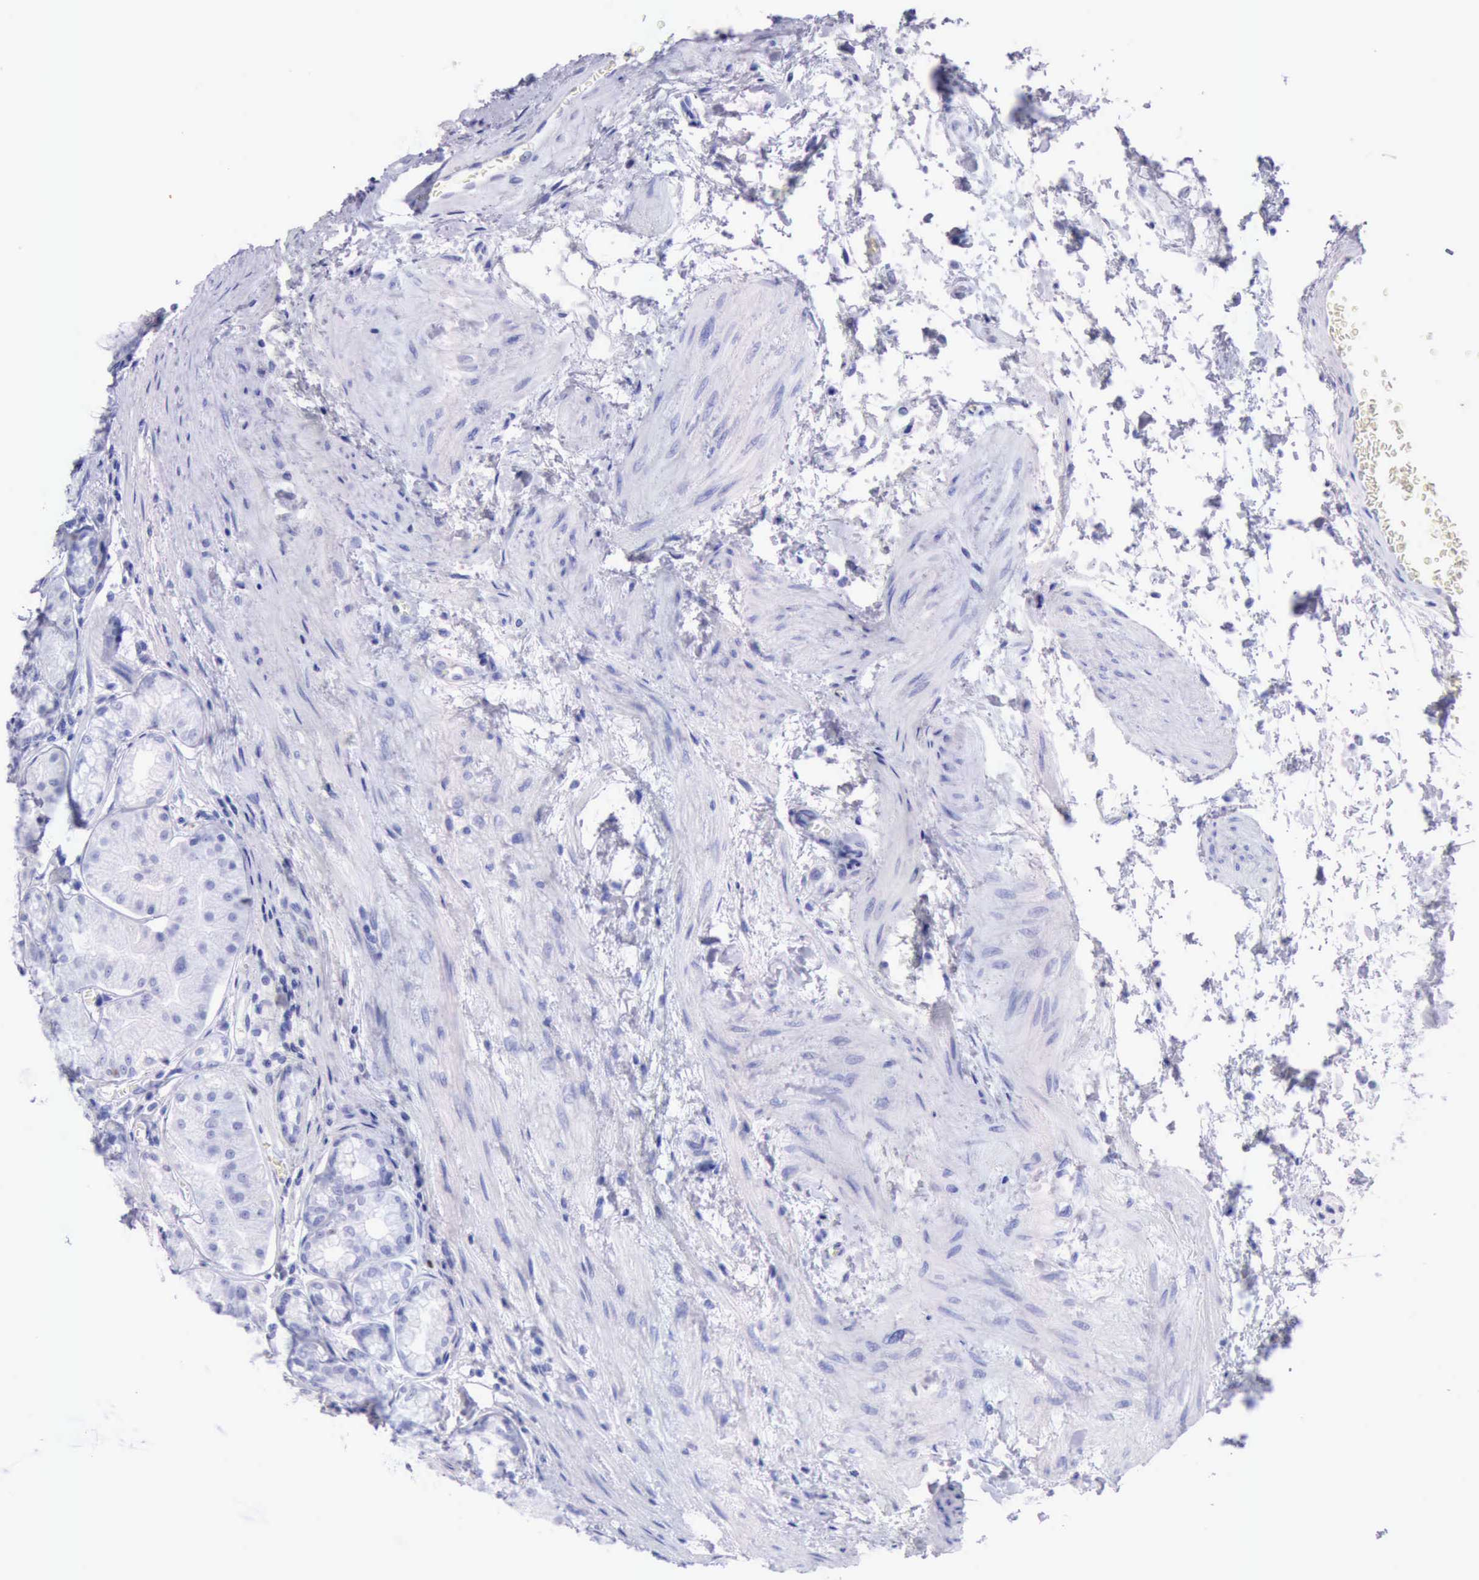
{"staining": {"intensity": "moderate", "quantity": "<25%", "location": "nuclear"}, "tissue": "stomach", "cell_type": "Glandular cells", "image_type": "normal", "snomed": [{"axis": "morphology", "description": "Normal tissue, NOS"}, {"axis": "topography", "description": "Stomach"}, {"axis": "topography", "description": "Stomach, lower"}], "caption": "Human stomach stained with a brown dye displays moderate nuclear positive positivity in about <25% of glandular cells.", "gene": "MCM2", "patient": {"sex": "male", "age": 76}}